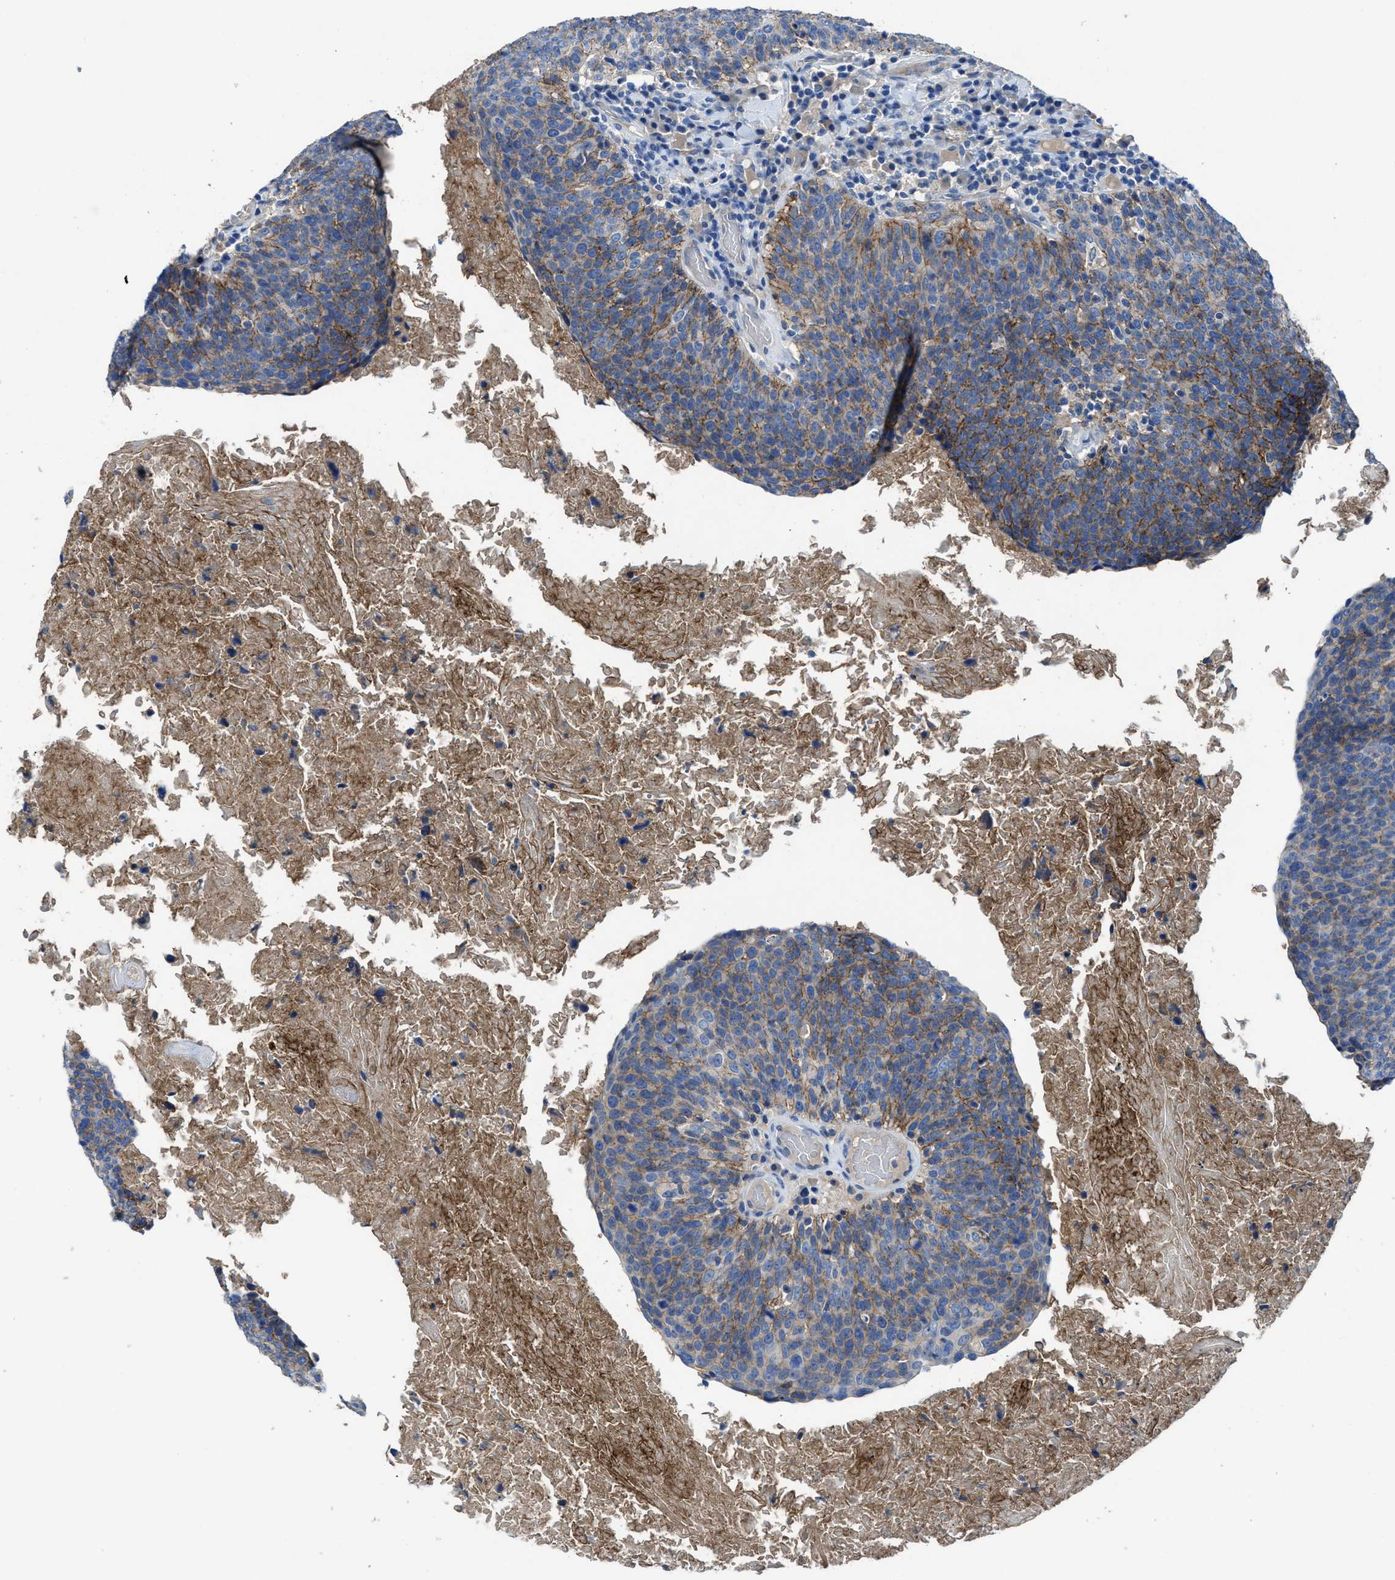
{"staining": {"intensity": "moderate", "quantity": ">75%", "location": "cytoplasmic/membranous"}, "tissue": "head and neck cancer", "cell_type": "Tumor cells", "image_type": "cancer", "snomed": [{"axis": "morphology", "description": "Squamous cell carcinoma, NOS"}, {"axis": "morphology", "description": "Squamous cell carcinoma, metastatic, NOS"}, {"axis": "topography", "description": "Lymph node"}, {"axis": "topography", "description": "Head-Neck"}], "caption": "Protein staining of head and neck cancer tissue reveals moderate cytoplasmic/membranous expression in approximately >75% of tumor cells.", "gene": "PTGFRN", "patient": {"sex": "male", "age": 62}}